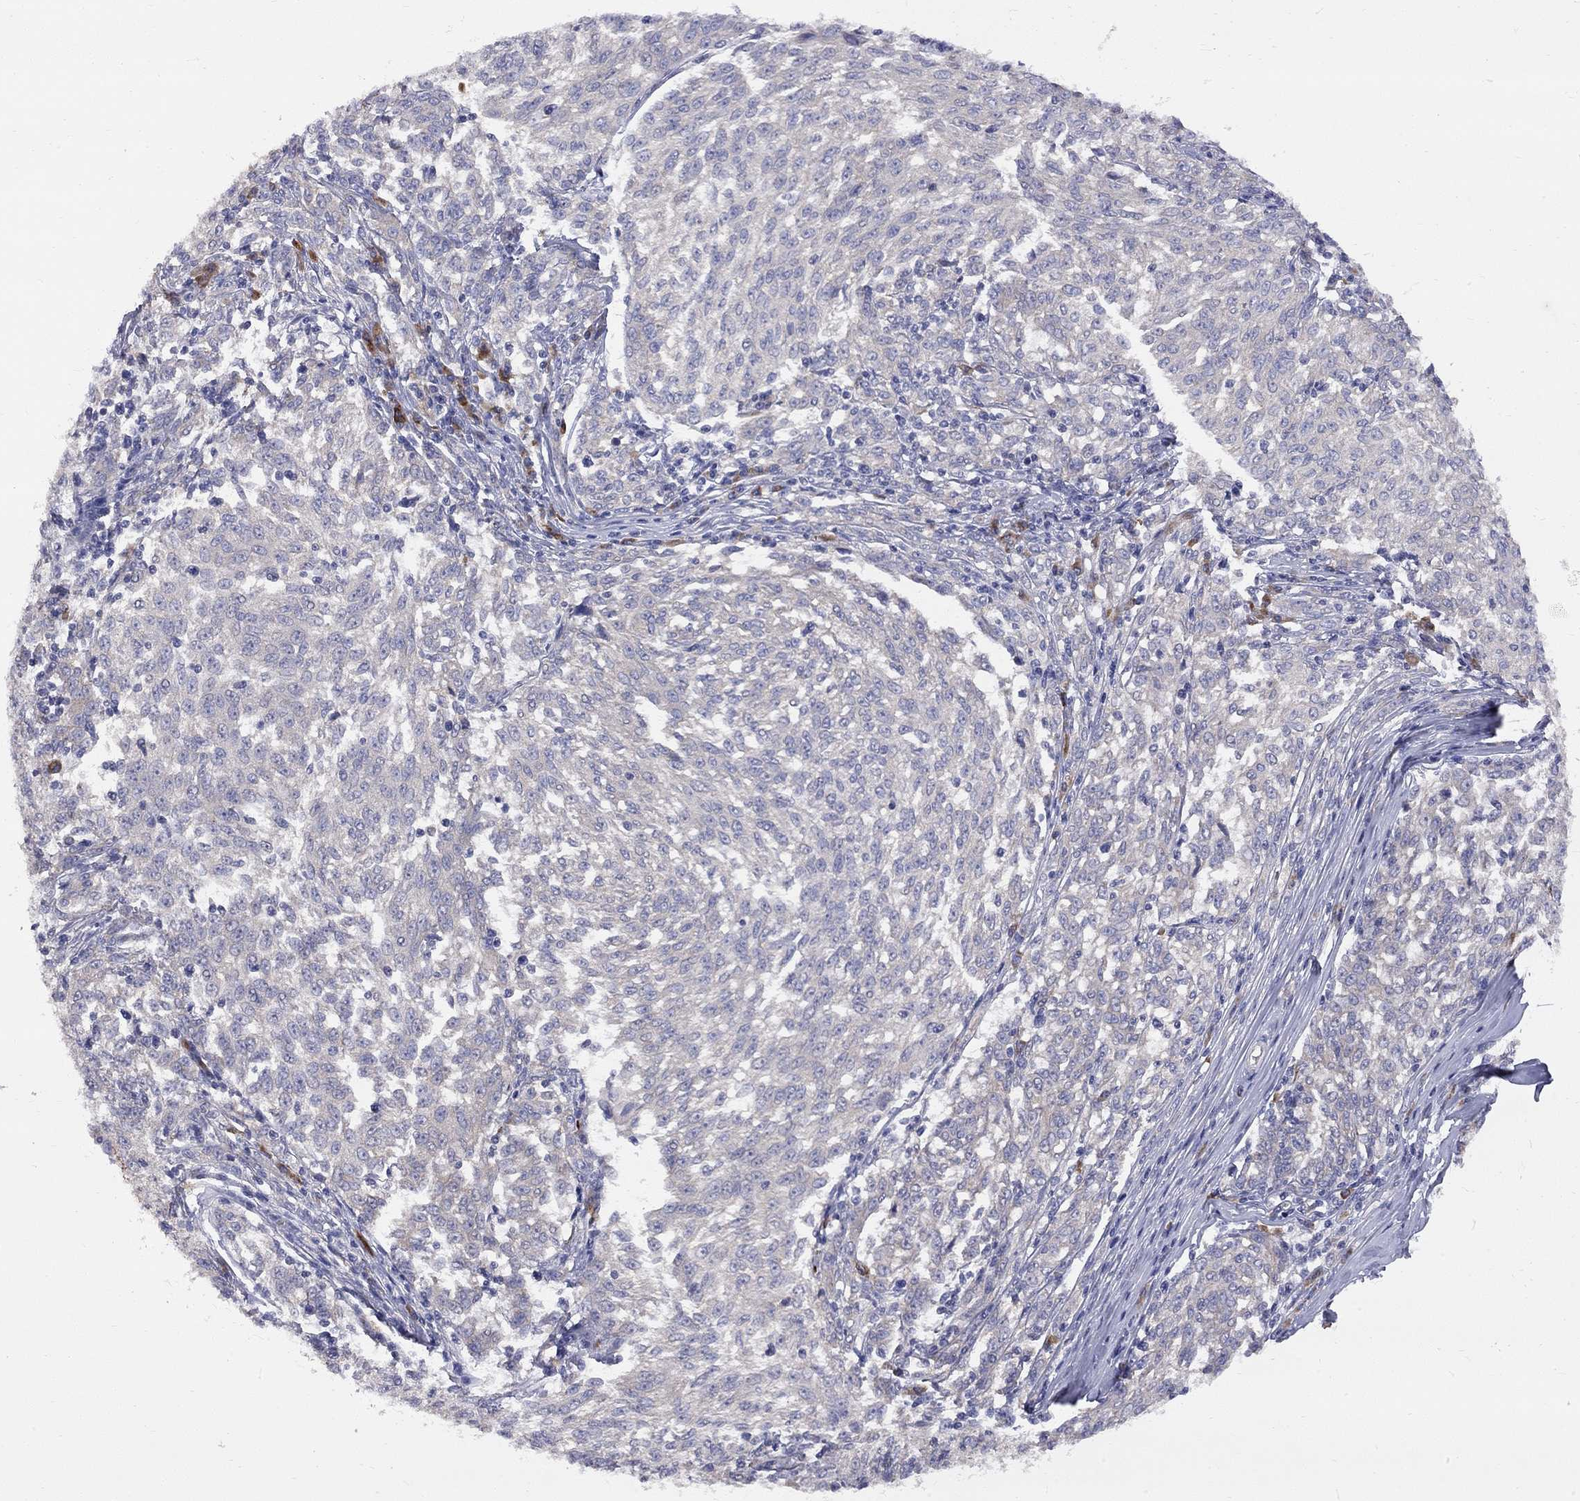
{"staining": {"intensity": "negative", "quantity": "none", "location": "none"}, "tissue": "melanoma", "cell_type": "Tumor cells", "image_type": "cancer", "snomed": [{"axis": "morphology", "description": "Malignant melanoma, NOS"}, {"axis": "topography", "description": "Skin"}], "caption": "High magnification brightfield microscopy of melanoma stained with DAB (brown) and counterstained with hematoxylin (blue): tumor cells show no significant positivity.", "gene": "CASTOR1", "patient": {"sex": "female", "age": 72}}